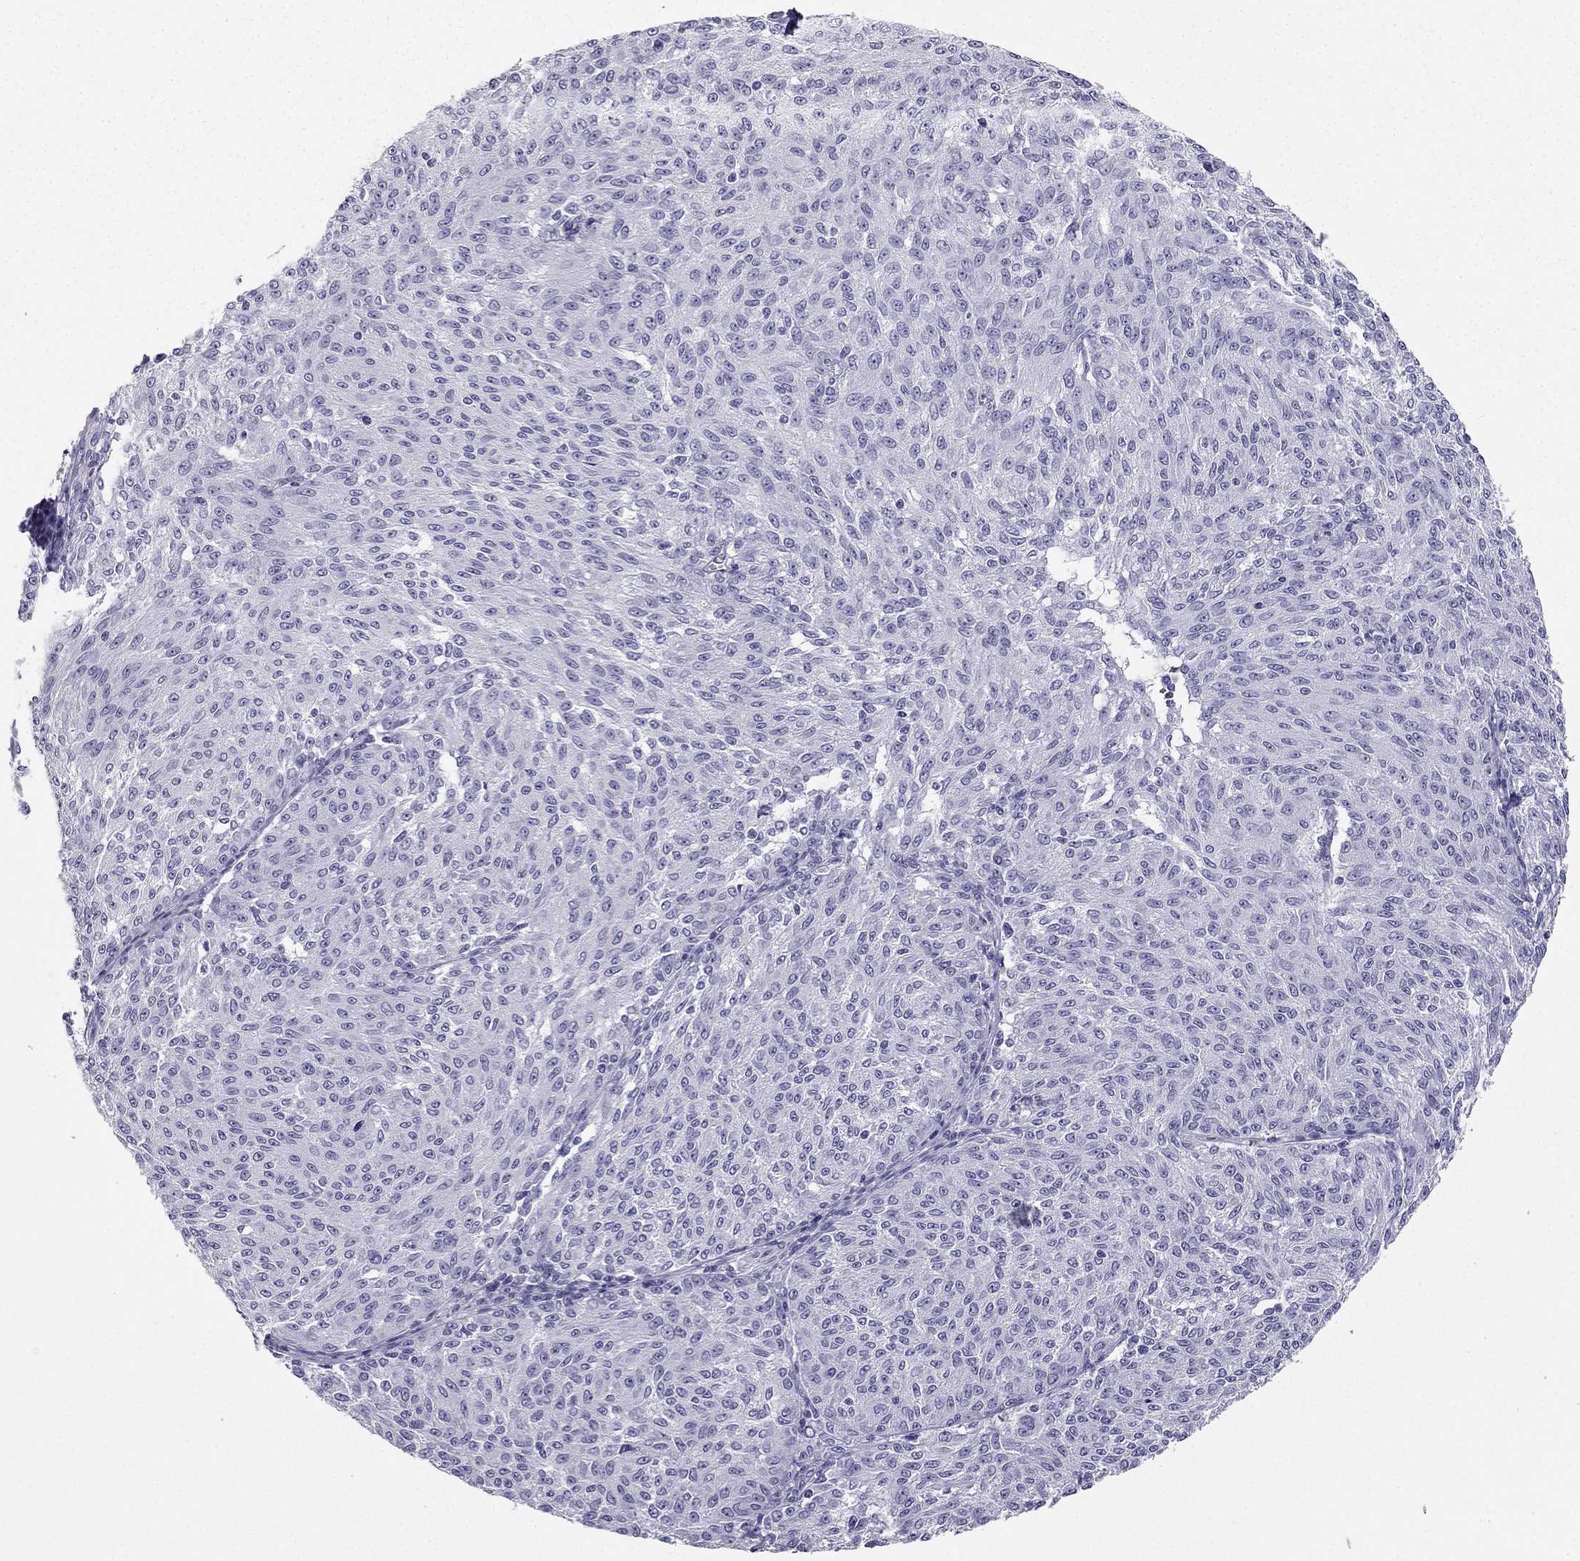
{"staining": {"intensity": "negative", "quantity": "none", "location": "none"}, "tissue": "melanoma", "cell_type": "Tumor cells", "image_type": "cancer", "snomed": [{"axis": "morphology", "description": "Malignant melanoma, NOS"}, {"axis": "topography", "description": "Skin"}], "caption": "Tumor cells show no significant expression in malignant melanoma.", "gene": "TFF3", "patient": {"sex": "female", "age": 72}}